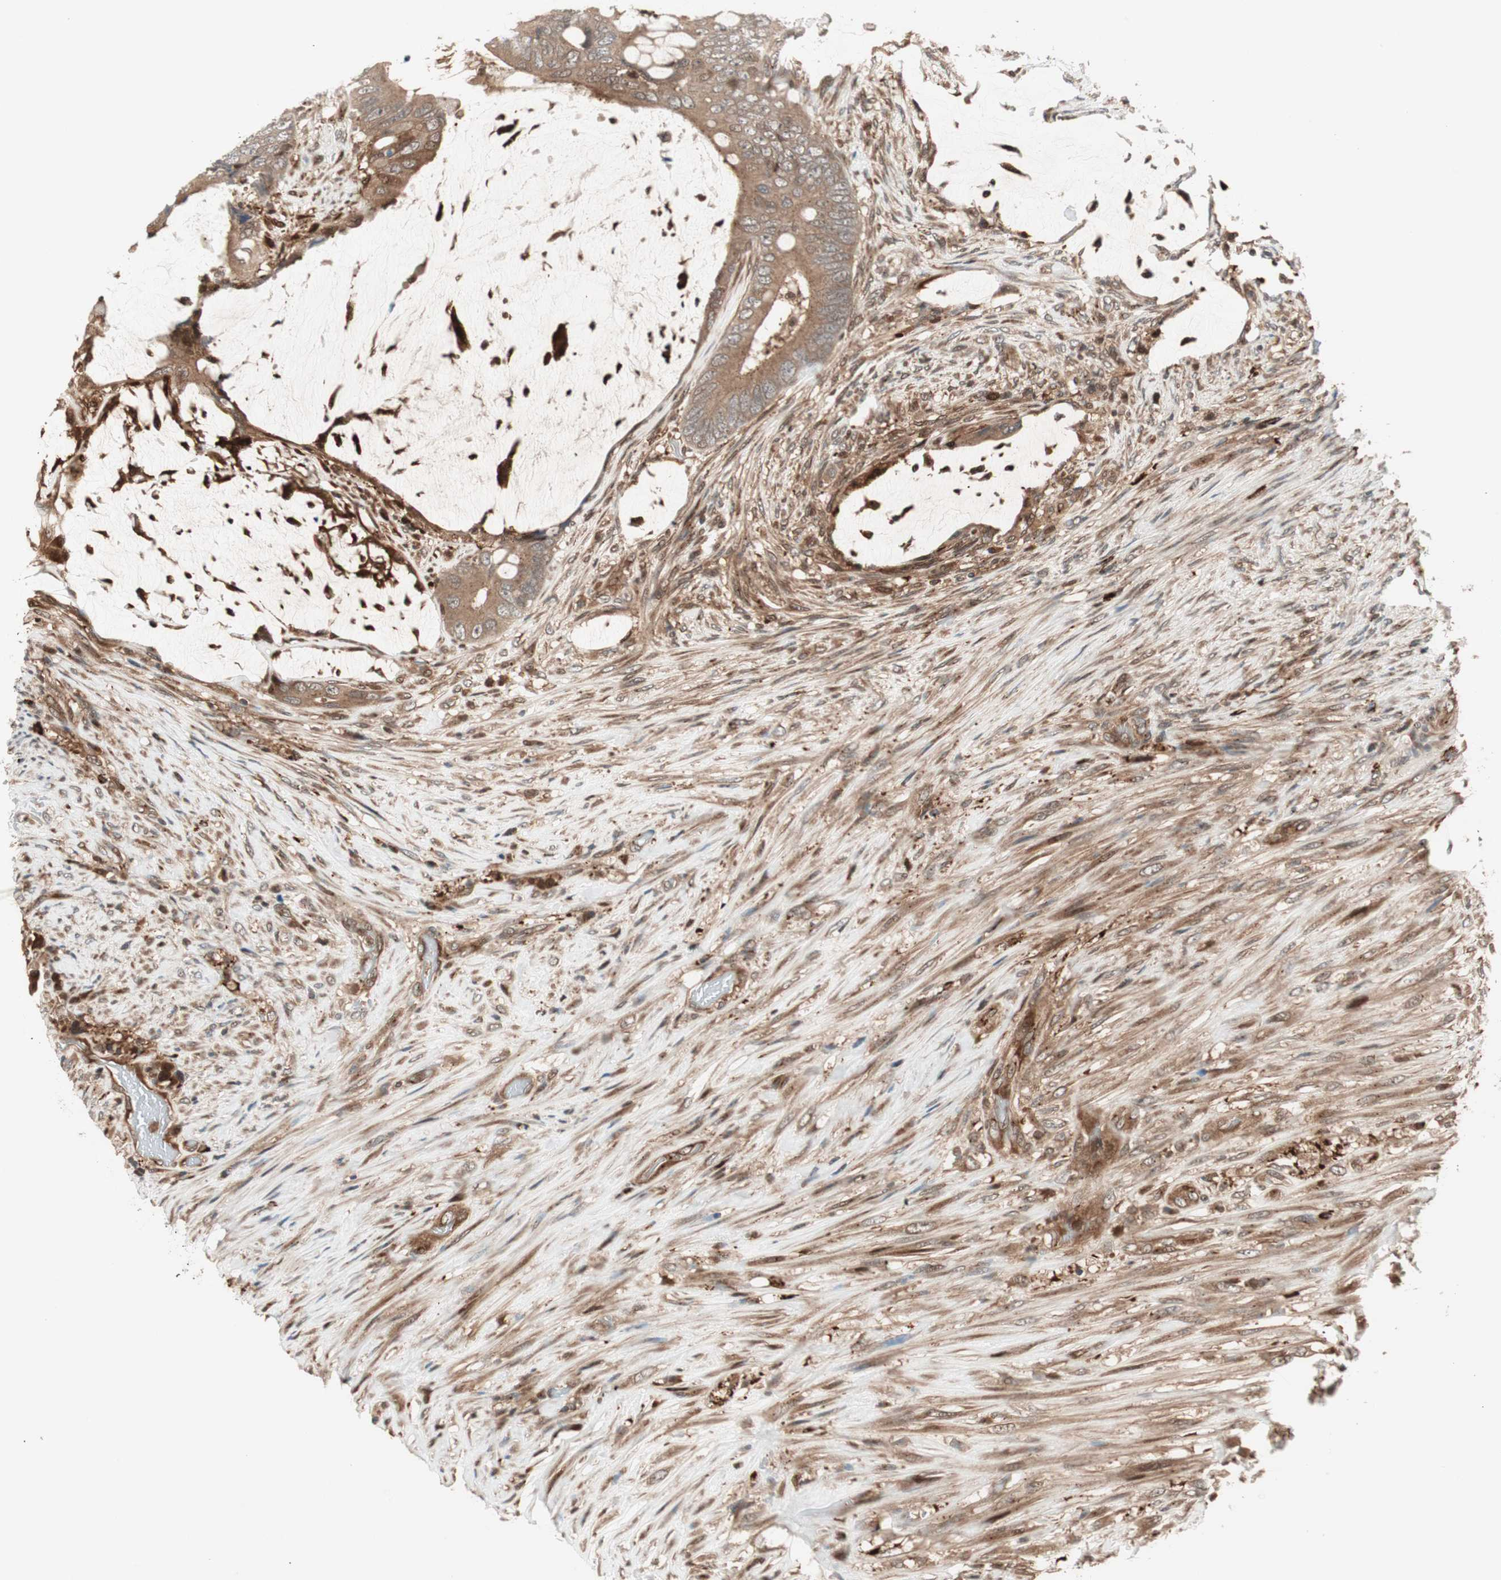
{"staining": {"intensity": "moderate", "quantity": ">75%", "location": "cytoplasmic/membranous"}, "tissue": "colorectal cancer", "cell_type": "Tumor cells", "image_type": "cancer", "snomed": [{"axis": "morphology", "description": "Adenocarcinoma, NOS"}, {"axis": "topography", "description": "Rectum"}], "caption": "About >75% of tumor cells in human colorectal cancer demonstrate moderate cytoplasmic/membranous protein staining as visualized by brown immunohistochemical staining.", "gene": "PRKG2", "patient": {"sex": "female", "age": 77}}